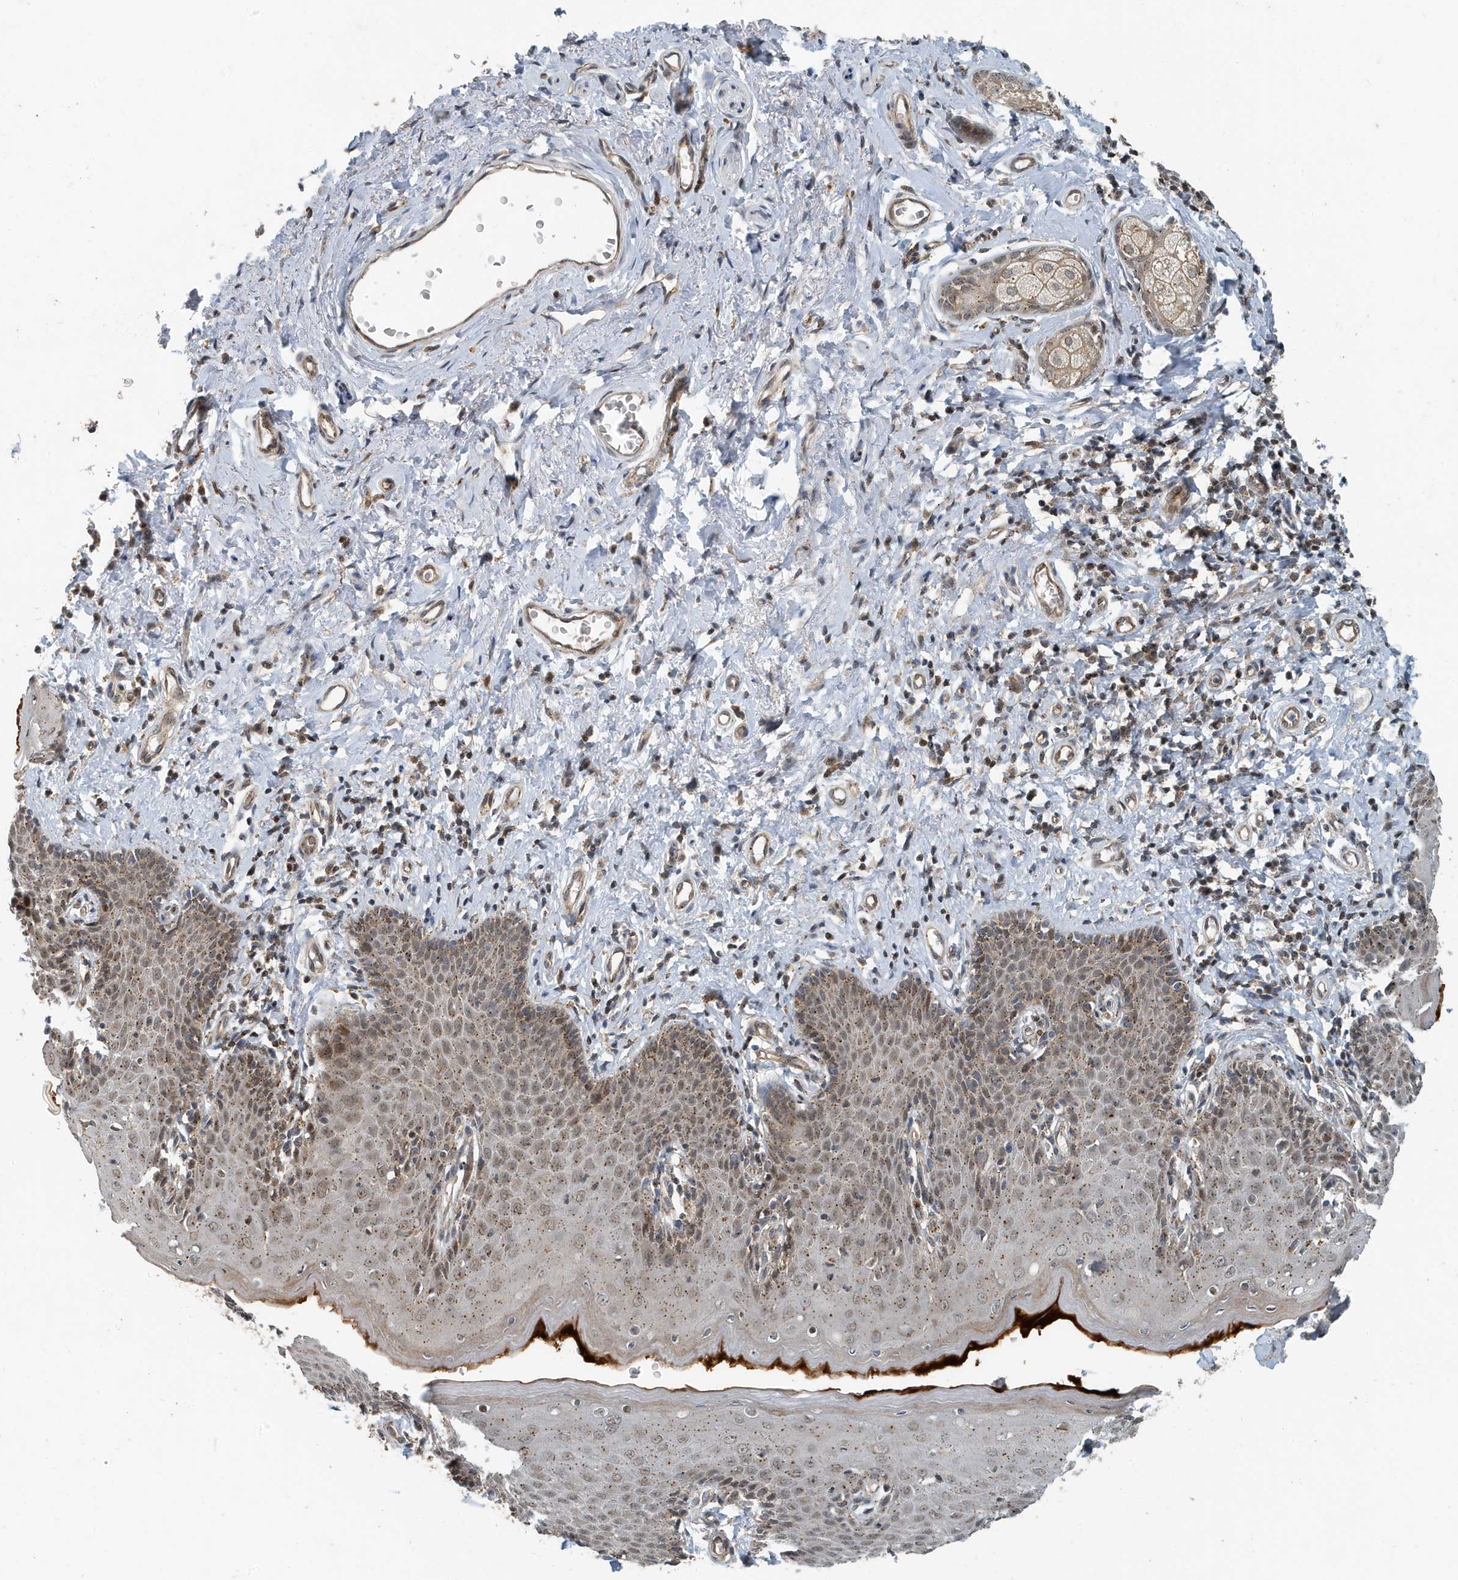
{"staining": {"intensity": "moderate", "quantity": "<25%", "location": "cytoplasmic/membranous,nuclear"}, "tissue": "skin", "cell_type": "Epidermal cells", "image_type": "normal", "snomed": [{"axis": "morphology", "description": "Normal tissue, NOS"}, {"axis": "topography", "description": "Vulva"}], "caption": "Epidermal cells display low levels of moderate cytoplasmic/membranous,nuclear staining in about <25% of cells in benign human skin.", "gene": "KIF15", "patient": {"sex": "female", "age": 66}}